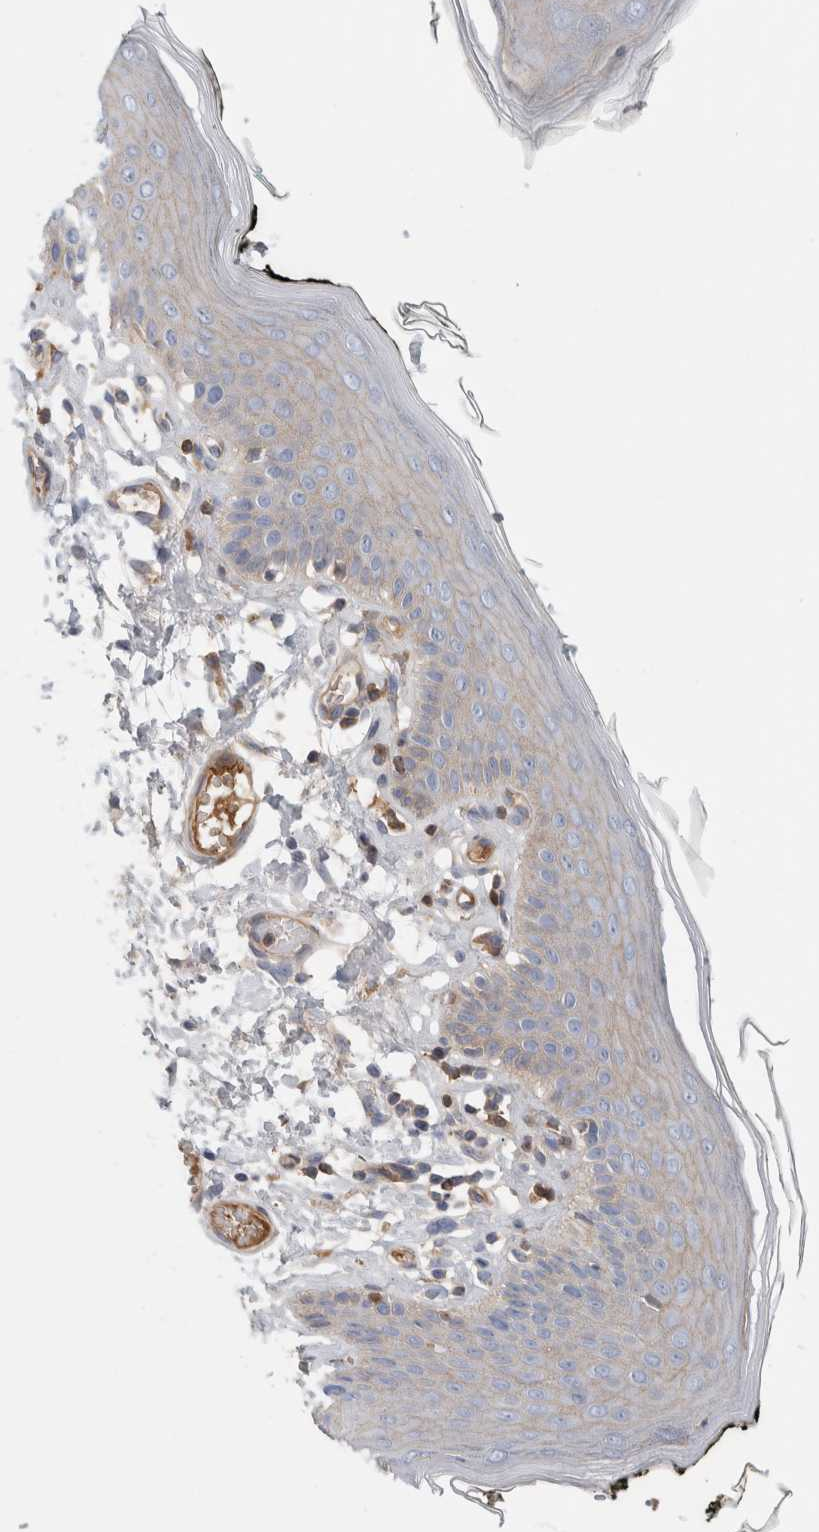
{"staining": {"intensity": "moderate", "quantity": "25%-75%", "location": "cytoplasmic/membranous"}, "tissue": "skin", "cell_type": "Epidermal cells", "image_type": "normal", "snomed": [{"axis": "morphology", "description": "Normal tissue, NOS"}, {"axis": "morphology", "description": "Inflammation, NOS"}, {"axis": "topography", "description": "Vulva"}], "caption": "The photomicrograph displays immunohistochemical staining of benign skin. There is moderate cytoplasmic/membranous positivity is seen in approximately 25%-75% of epidermal cells.", "gene": "CFI", "patient": {"sex": "female", "age": 84}}